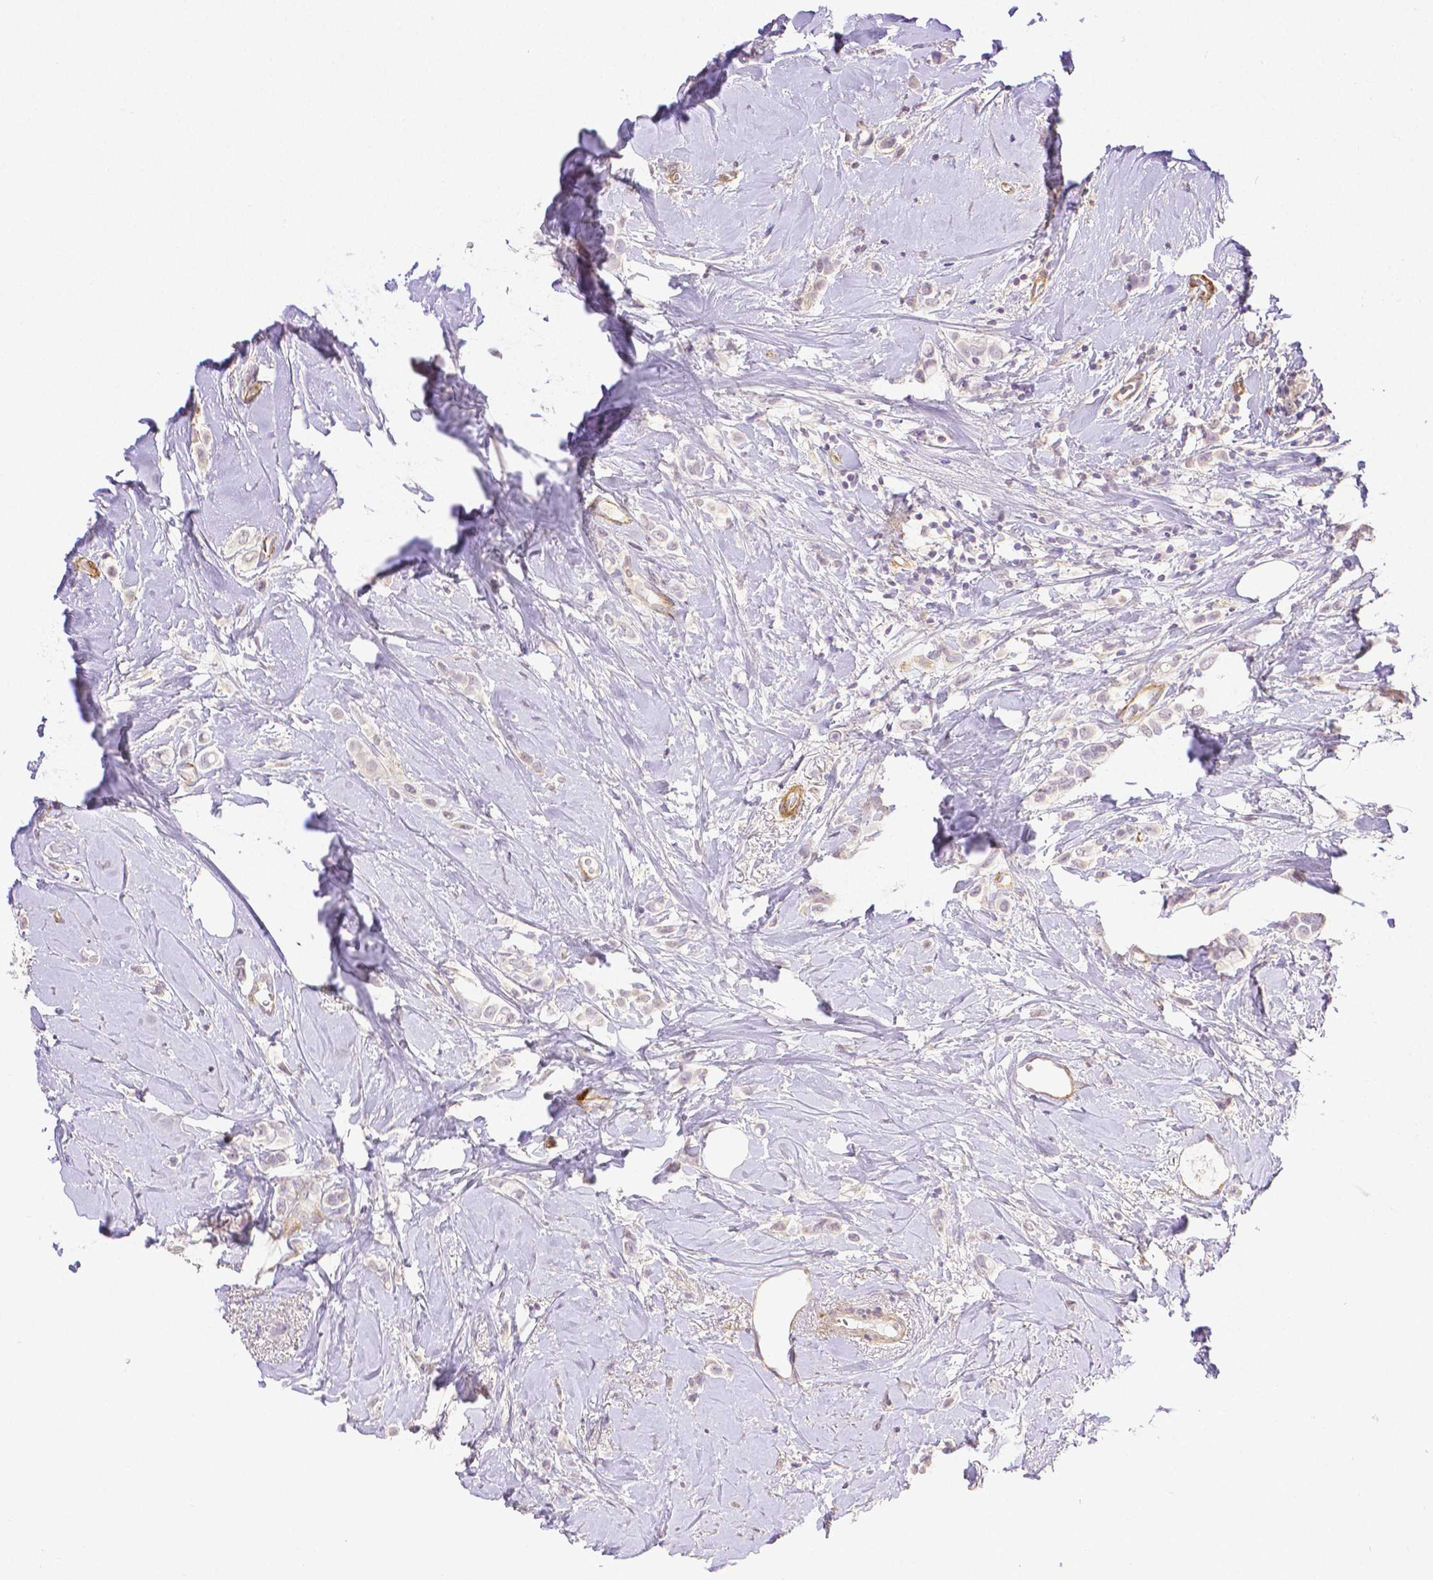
{"staining": {"intensity": "negative", "quantity": "none", "location": "none"}, "tissue": "breast cancer", "cell_type": "Tumor cells", "image_type": "cancer", "snomed": [{"axis": "morphology", "description": "Lobular carcinoma"}, {"axis": "topography", "description": "Breast"}], "caption": "Immunohistochemistry histopathology image of human breast lobular carcinoma stained for a protein (brown), which demonstrates no positivity in tumor cells.", "gene": "THY1", "patient": {"sex": "female", "age": 66}}